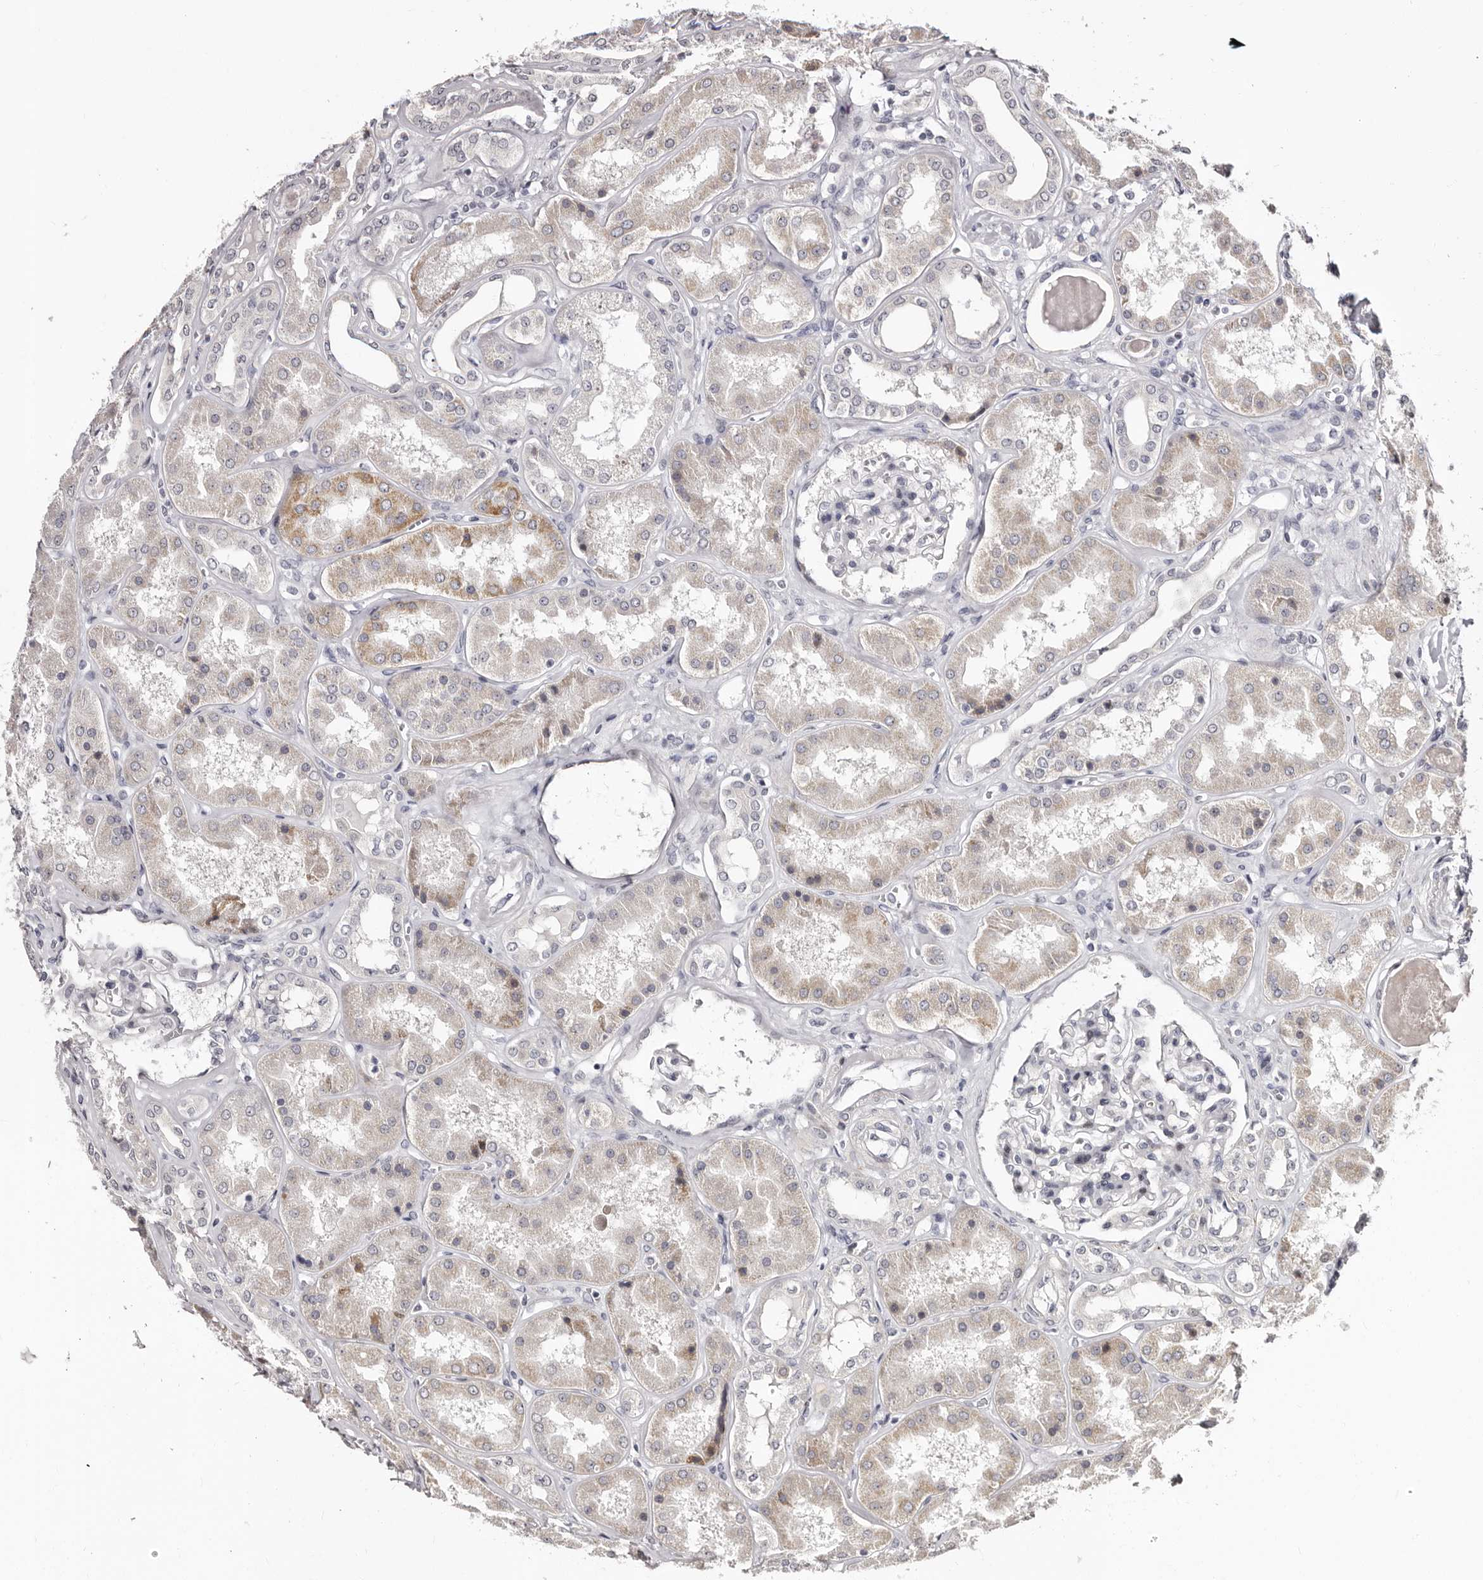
{"staining": {"intensity": "negative", "quantity": "none", "location": "none"}, "tissue": "kidney", "cell_type": "Cells in glomeruli", "image_type": "normal", "snomed": [{"axis": "morphology", "description": "Normal tissue, NOS"}, {"axis": "topography", "description": "Kidney"}], "caption": "Immunohistochemical staining of normal kidney displays no significant staining in cells in glomeruli.", "gene": "PHF20L1", "patient": {"sex": "female", "age": 56}}